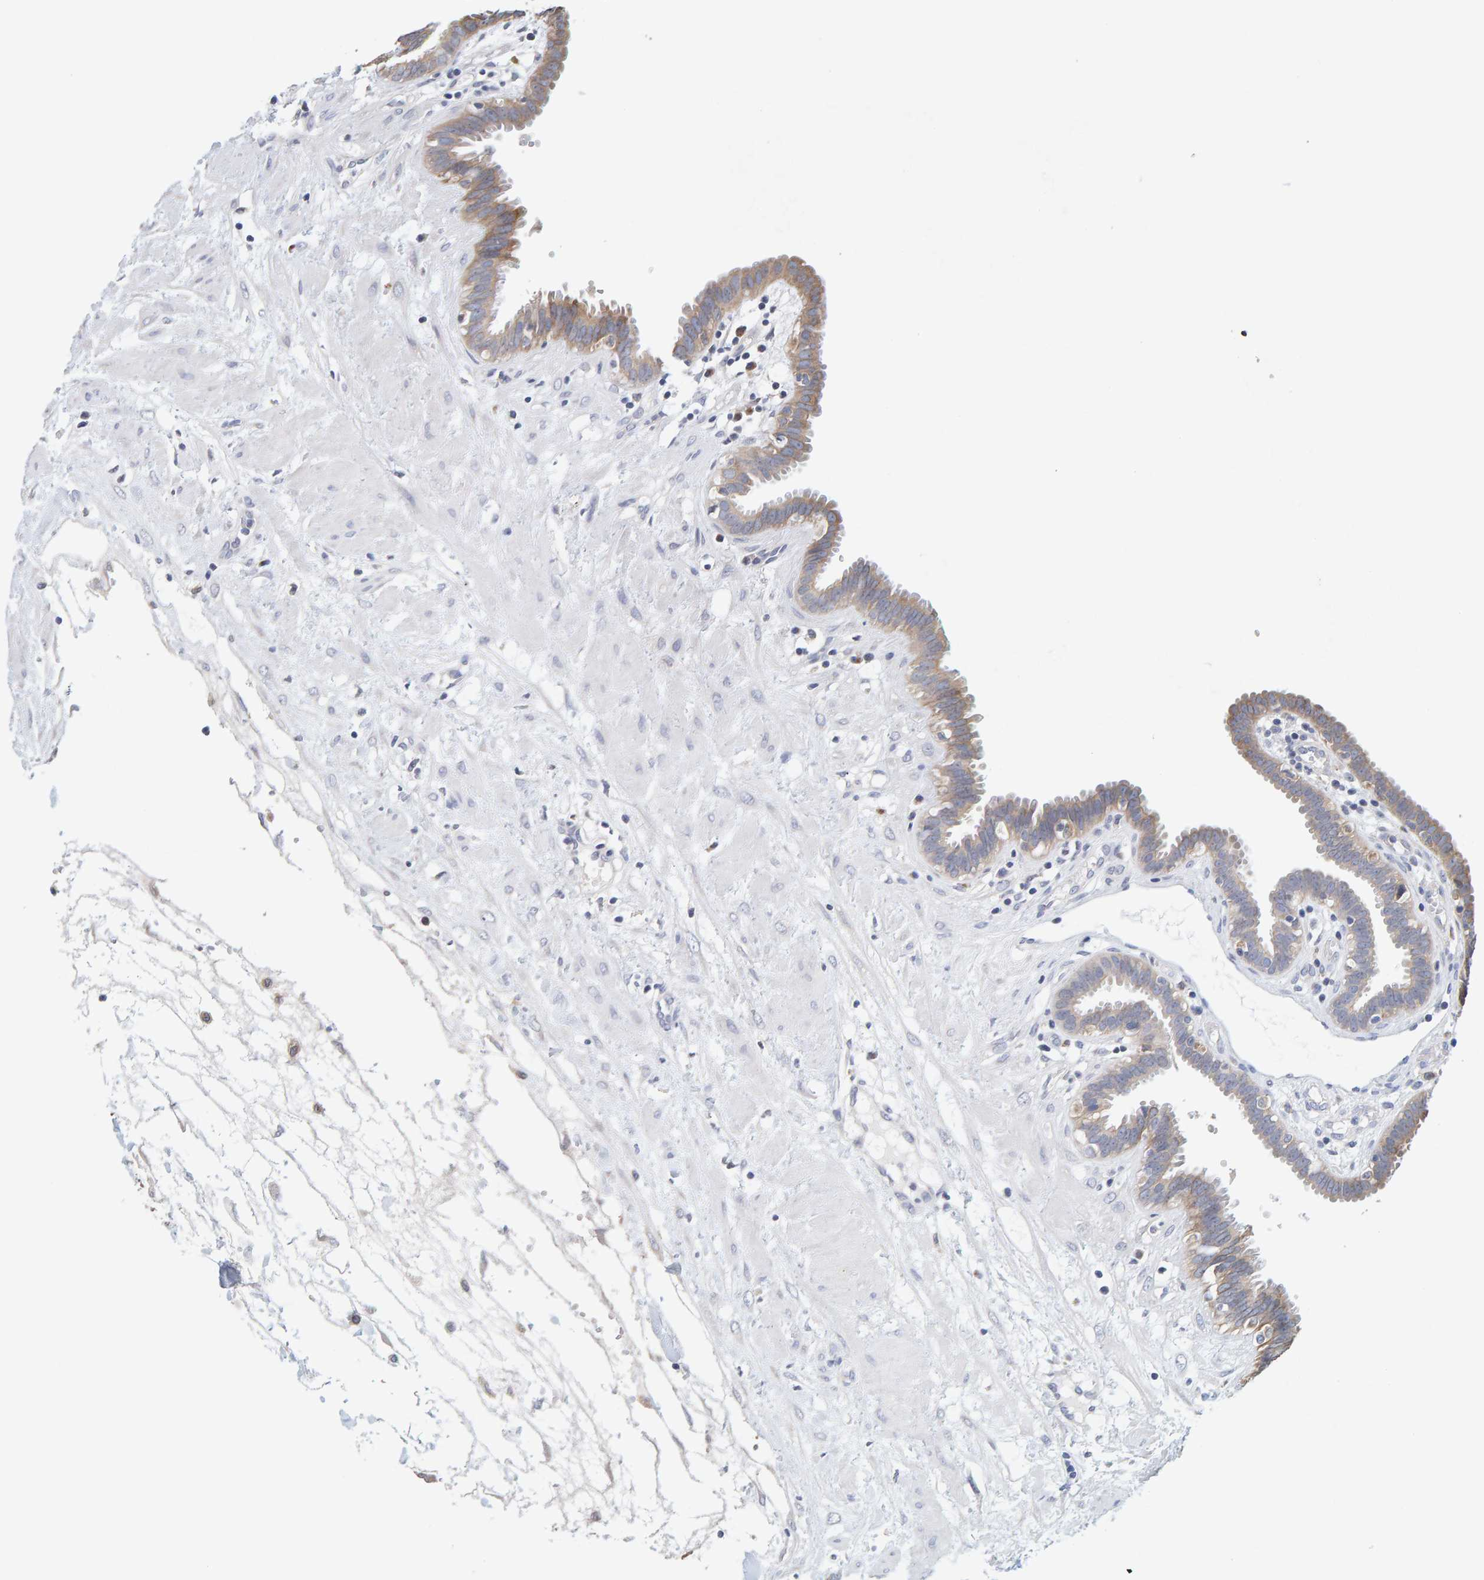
{"staining": {"intensity": "weak", "quantity": ">75%", "location": "cytoplasmic/membranous"}, "tissue": "fallopian tube", "cell_type": "Glandular cells", "image_type": "normal", "snomed": [{"axis": "morphology", "description": "Normal tissue, NOS"}, {"axis": "topography", "description": "Fallopian tube"}, {"axis": "topography", "description": "Placenta"}], "caption": "Glandular cells reveal low levels of weak cytoplasmic/membranous expression in approximately >75% of cells in unremarkable fallopian tube. The staining was performed using DAB to visualize the protein expression in brown, while the nuclei were stained in blue with hematoxylin (Magnification: 20x).", "gene": "SGPL1", "patient": {"sex": "female", "age": 32}}